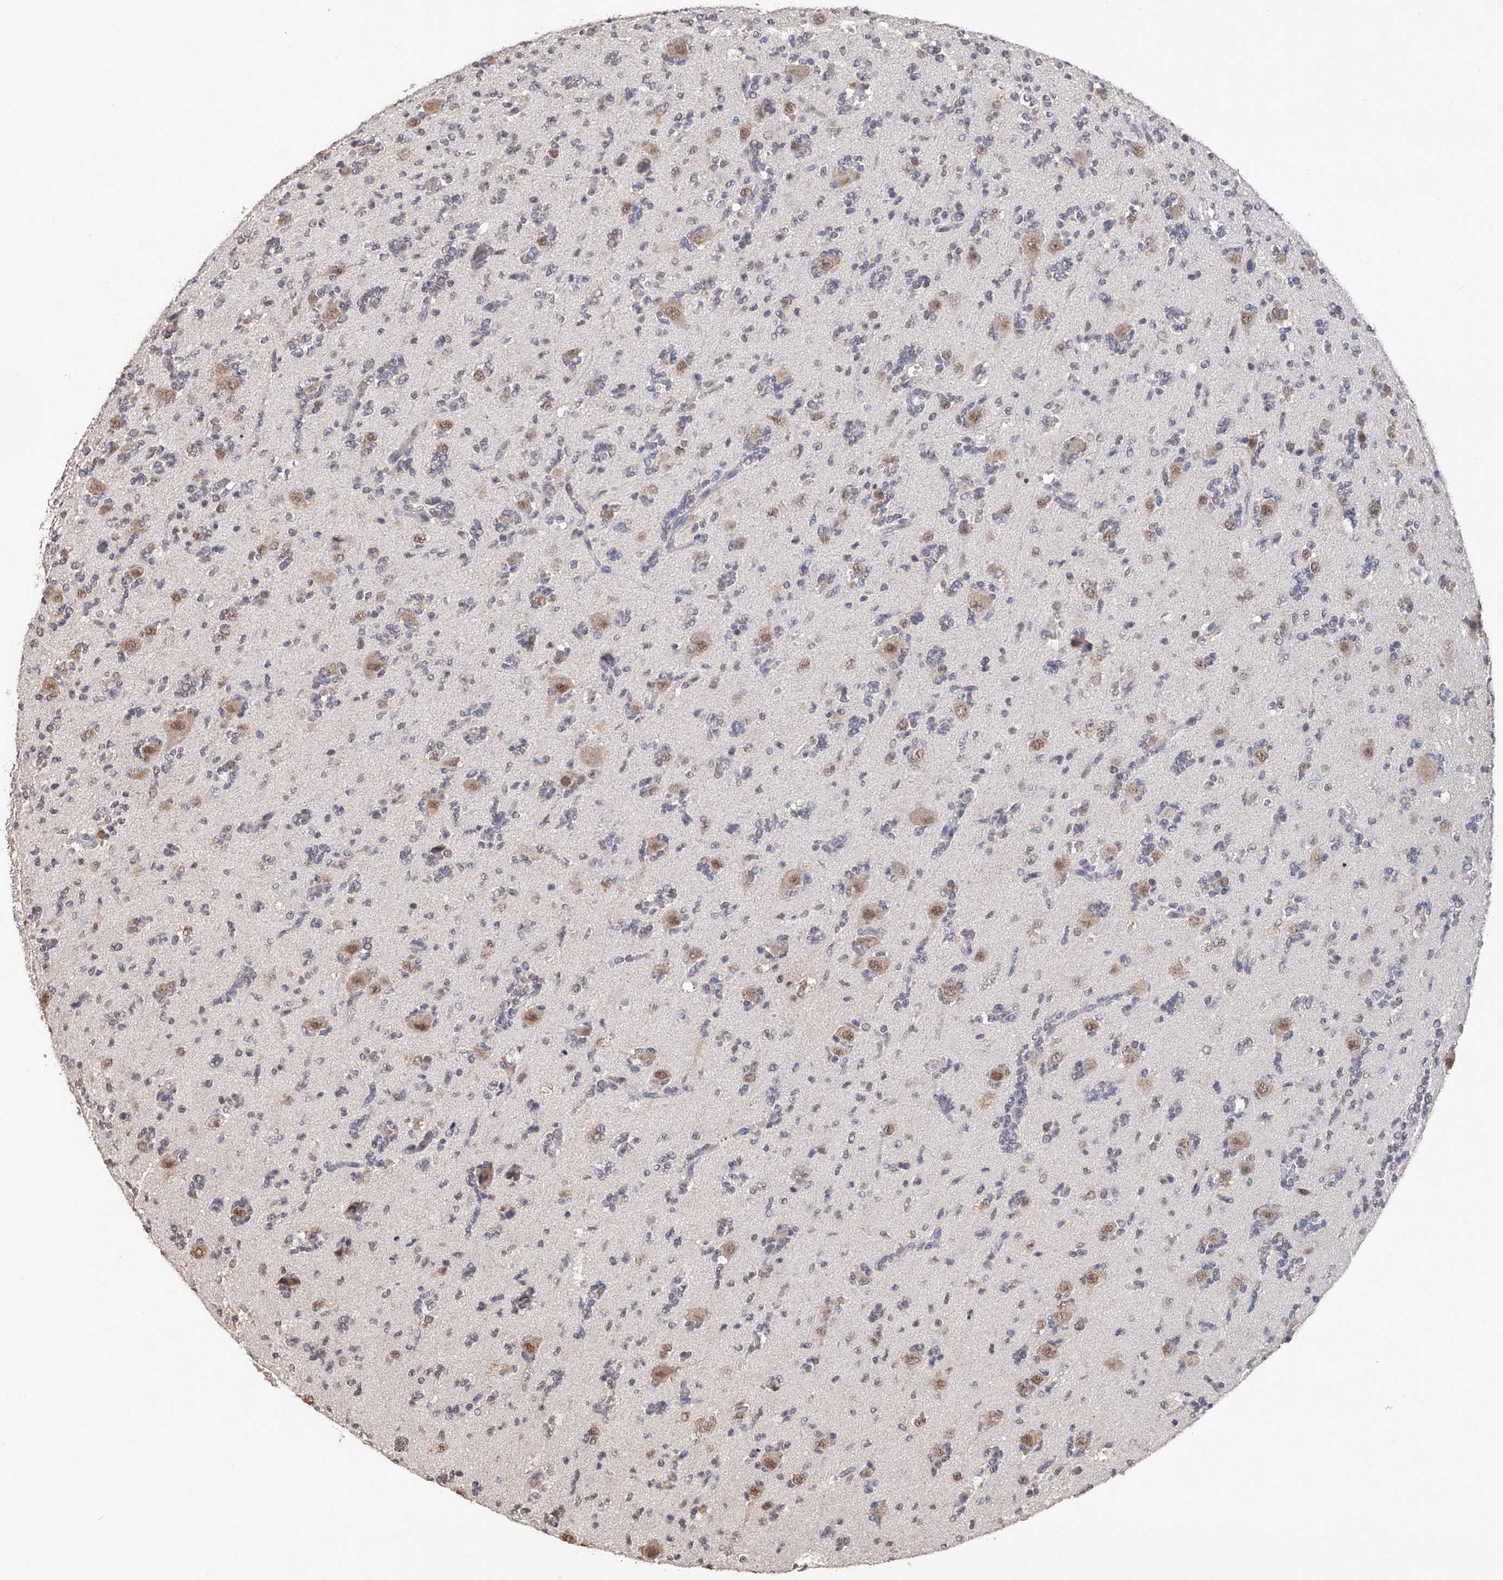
{"staining": {"intensity": "moderate", "quantity": "<25%", "location": "nuclear"}, "tissue": "glioma", "cell_type": "Tumor cells", "image_type": "cancer", "snomed": [{"axis": "morphology", "description": "Glioma, malignant, High grade"}, {"axis": "topography", "description": "Brain"}], "caption": "Moderate nuclear protein expression is present in approximately <25% of tumor cells in glioma. The staining was performed using DAB to visualize the protein expression in brown, while the nuclei were stained in blue with hematoxylin (Magnification: 20x).", "gene": "DMAP1", "patient": {"sex": "female", "age": 62}}